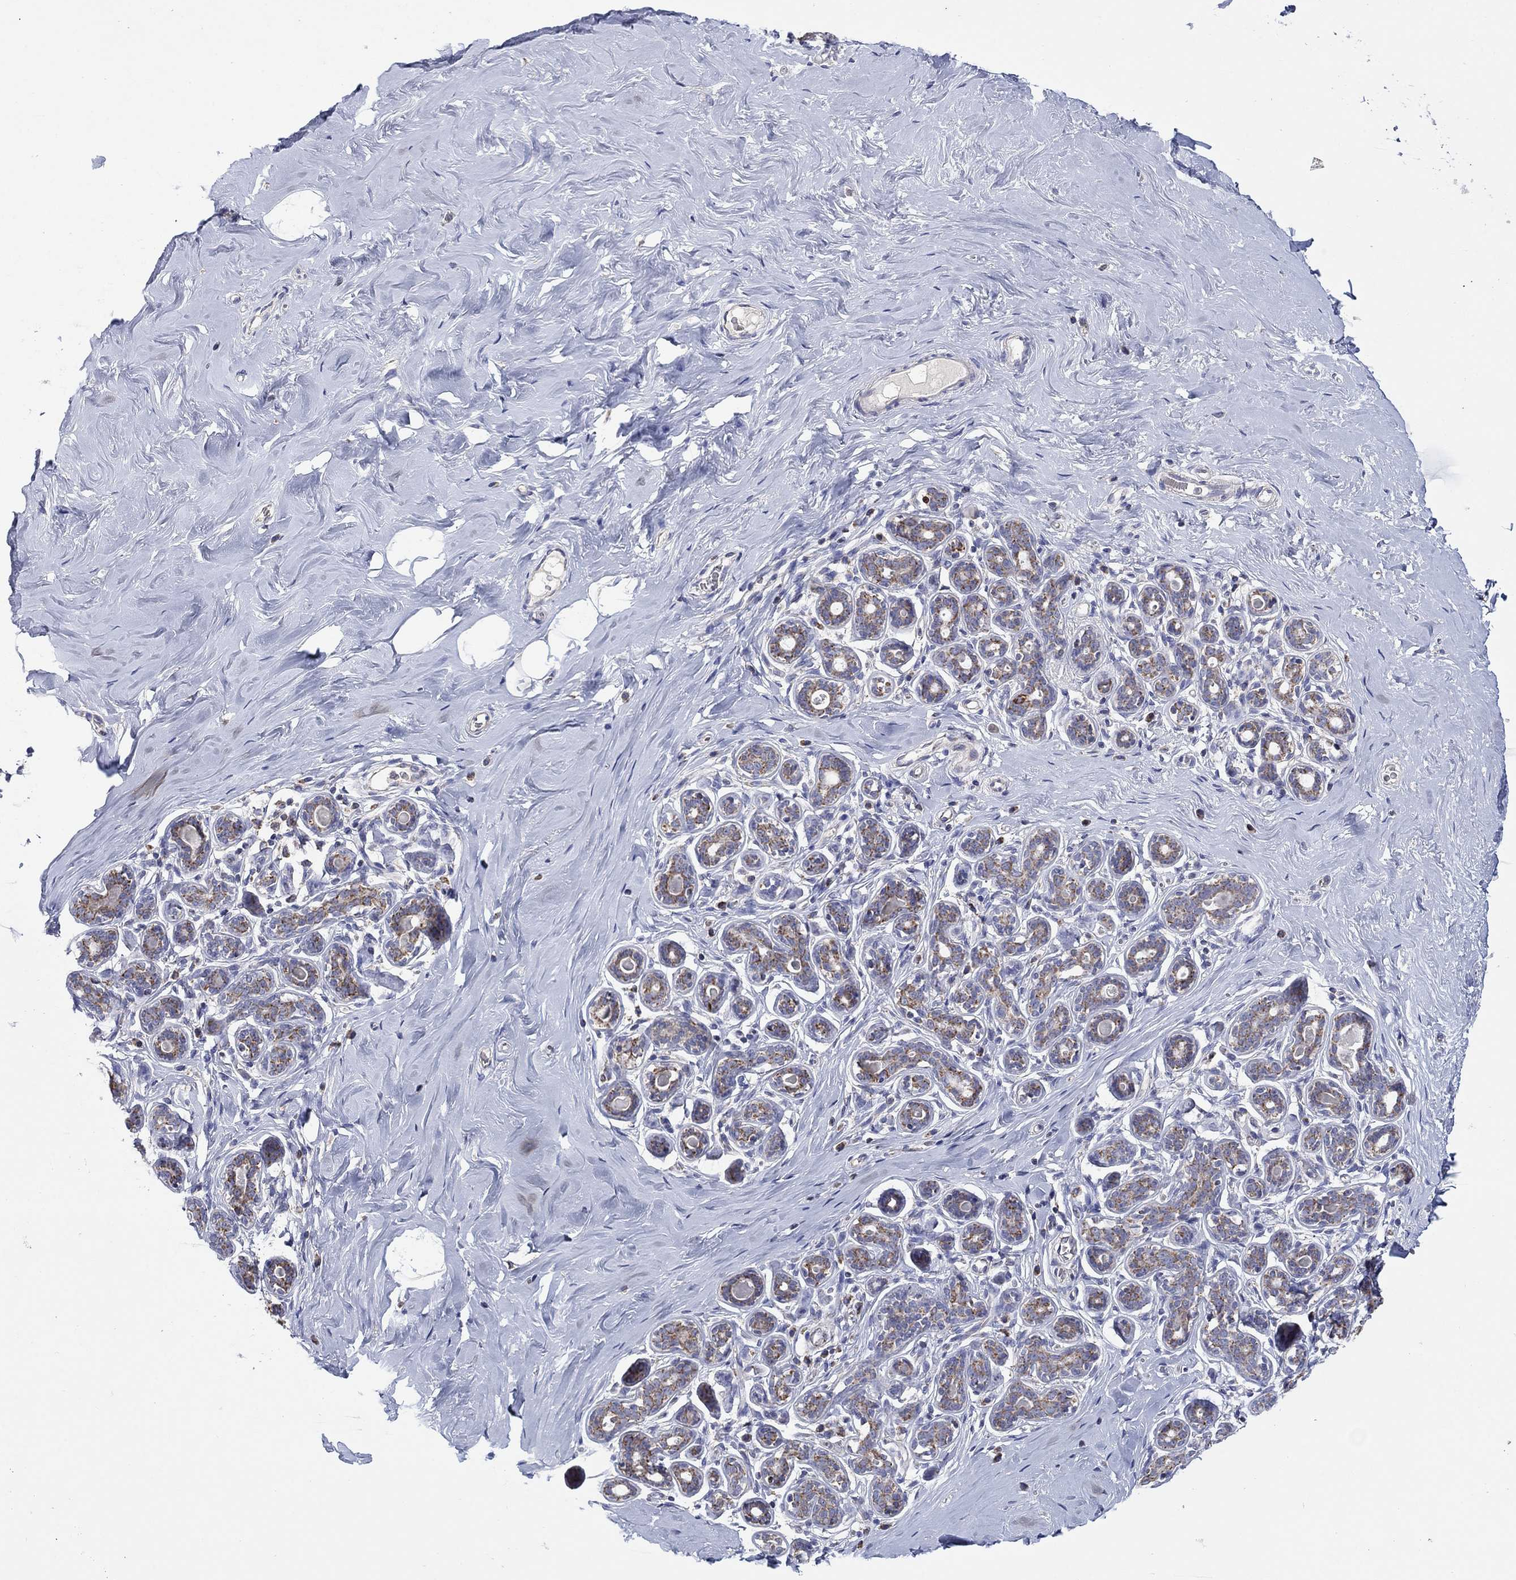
{"staining": {"intensity": "negative", "quantity": "none", "location": "none"}, "tissue": "breast", "cell_type": "Adipocytes", "image_type": "normal", "snomed": [{"axis": "morphology", "description": "Normal tissue, NOS"}, {"axis": "topography", "description": "Skin"}, {"axis": "topography", "description": "Breast"}], "caption": "This is an immunohistochemistry (IHC) image of benign breast. There is no staining in adipocytes.", "gene": "HPS5", "patient": {"sex": "female", "age": 43}}